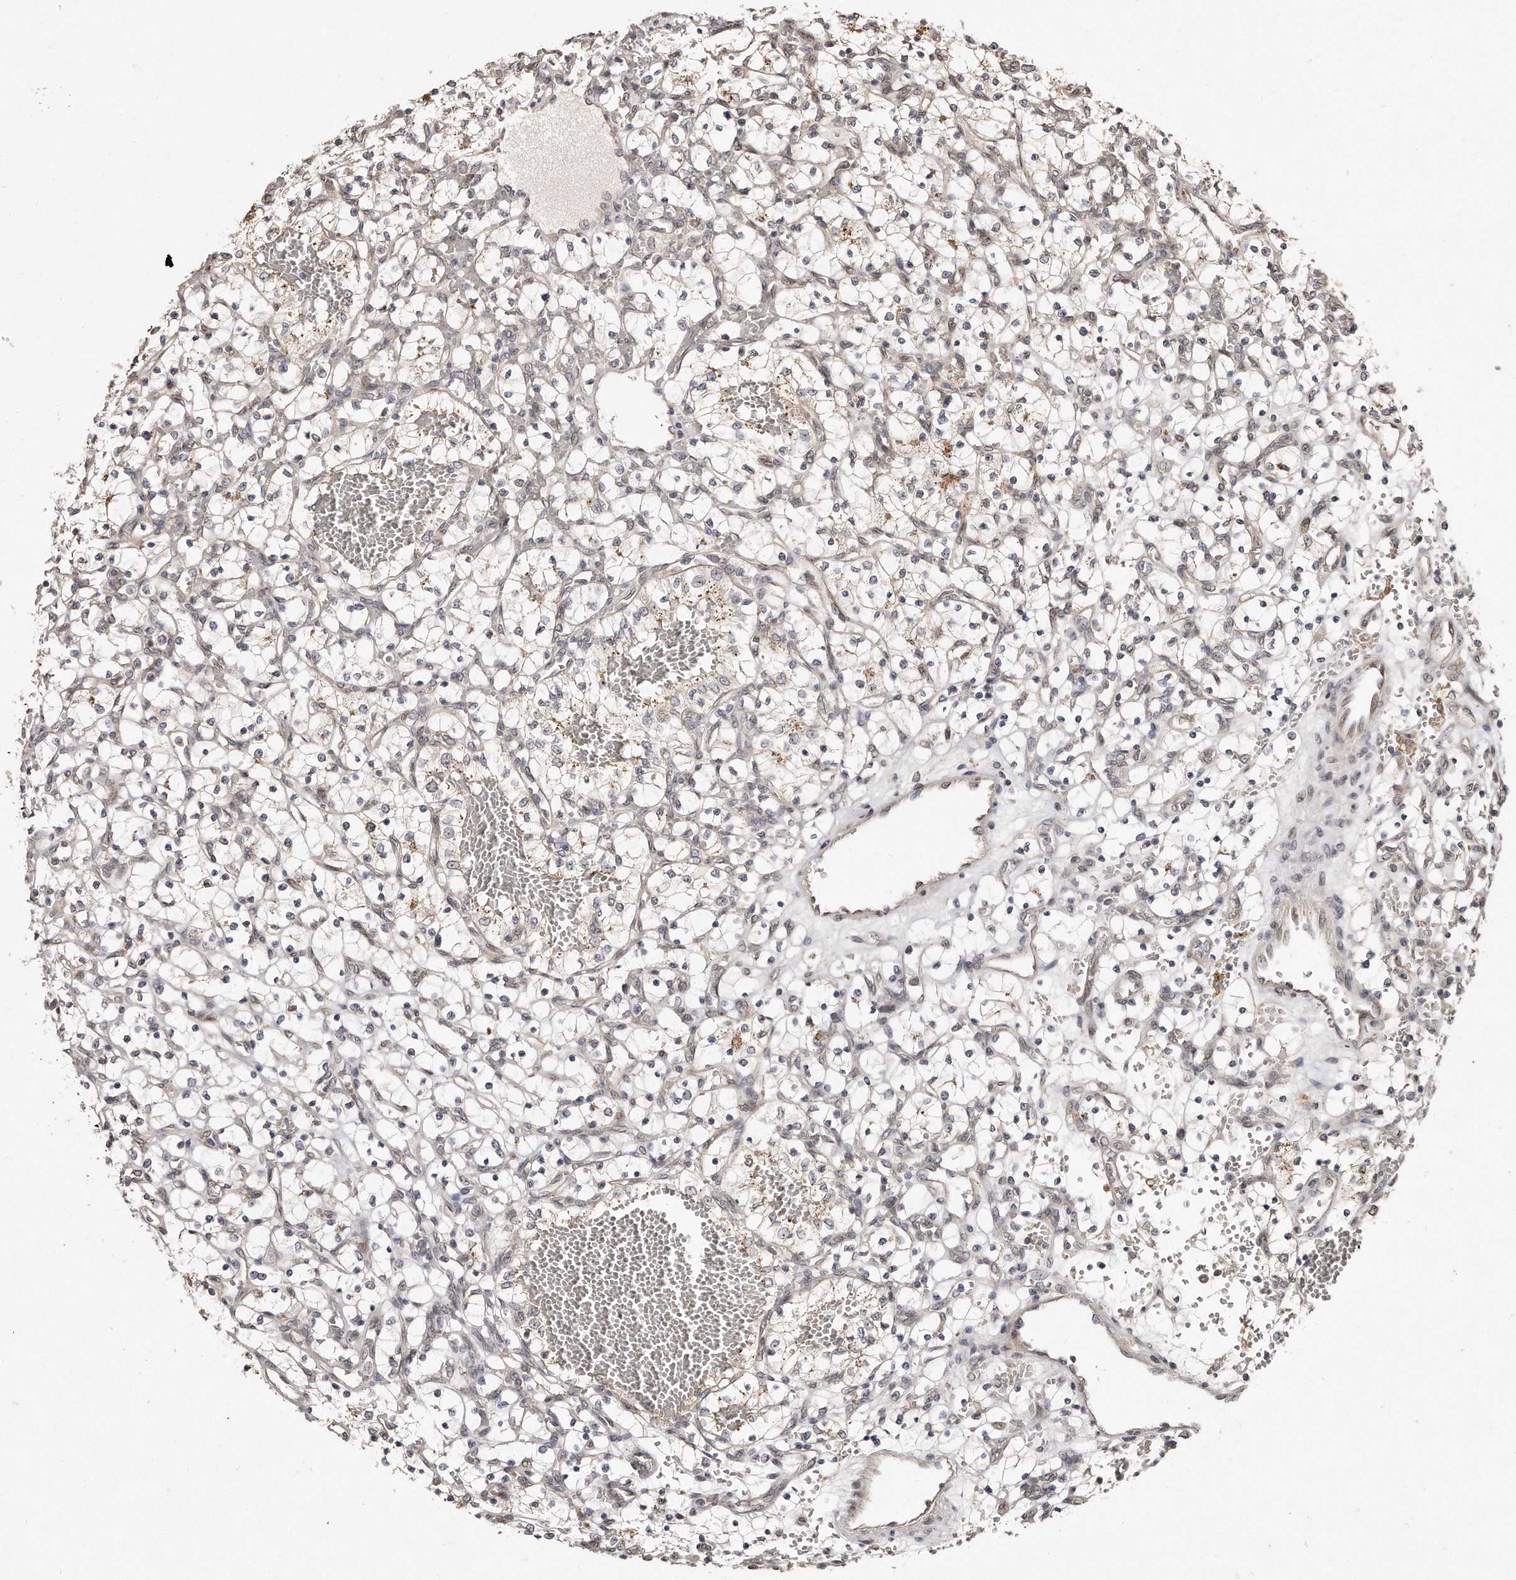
{"staining": {"intensity": "negative", "quantity": "none", "location": "none"}, "tissue": "renal cancer", "cell_type": "Tumor cells", "image_type": "cancer", "snomed": [{"axis": "morphology", "description": "Adenocarcinoma, NOS"}, {"axis": "topography", "description": "Kidney"}], "caption": "An image of human renal cancer is negative for staining in tumor cells.", "gene": "HASPIN", "patient": {"sex": "female", "age": 69}}